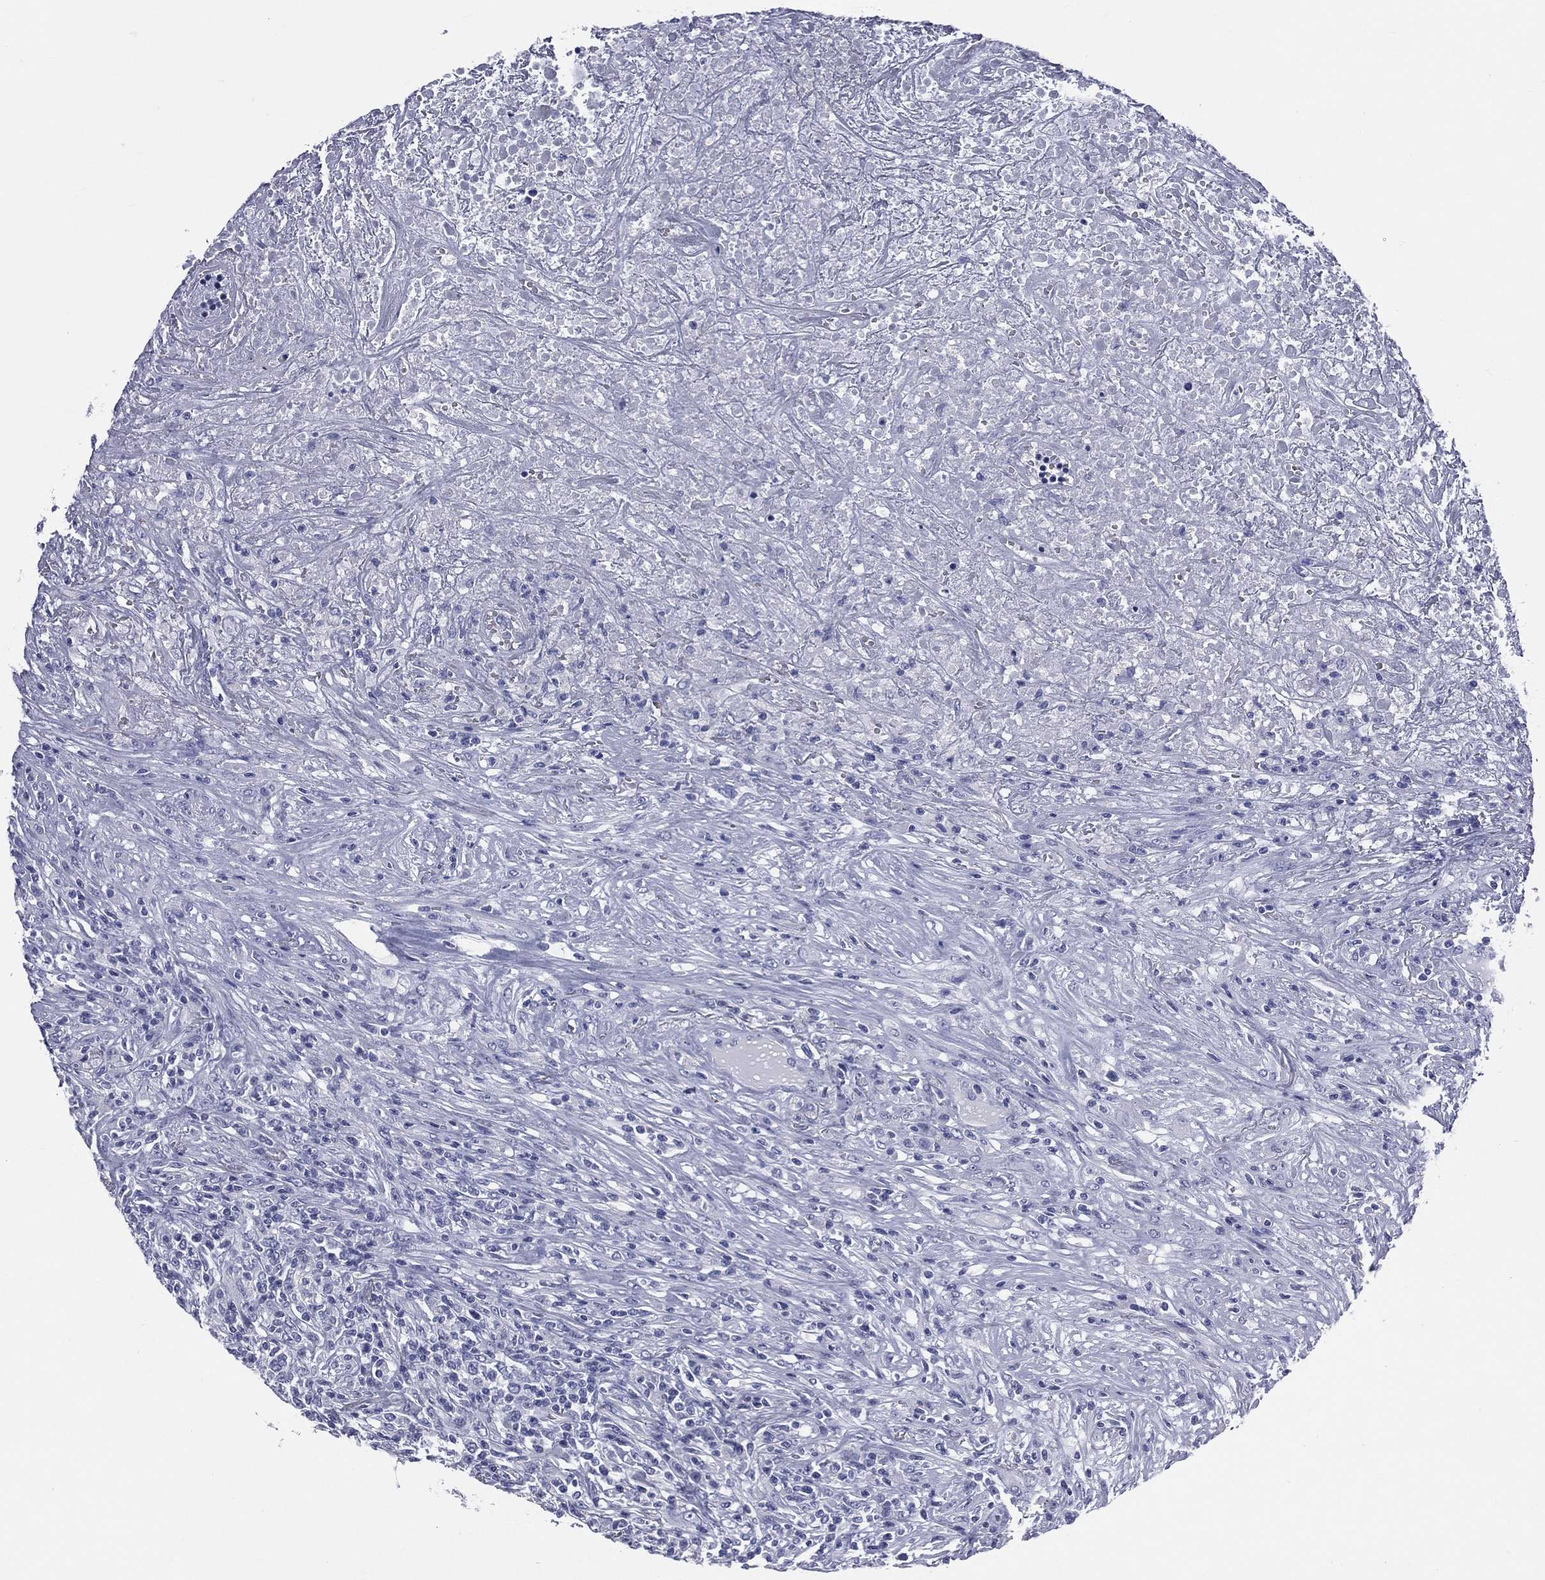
{"staining": {"intensity": "negative", "quantity": "none", "location": "none"}, "tissue": "lymphoma", "cell_type": "Tumor cells", "image_type": "cancer", "snomed": [{"axis": "morphology", "description": "Malignant lymphoma, non-Hodgkin's type, High grade"}, {"axis": "topography", "description": "Lung"}], "caption": "Photomicrograph shows no protein expression in tumor cells of malignant lymphoma, non-Hodgkin's type (high-grade) tissue.", "gene": "MLN", "patient": {"sex": "male", "age": 79}}